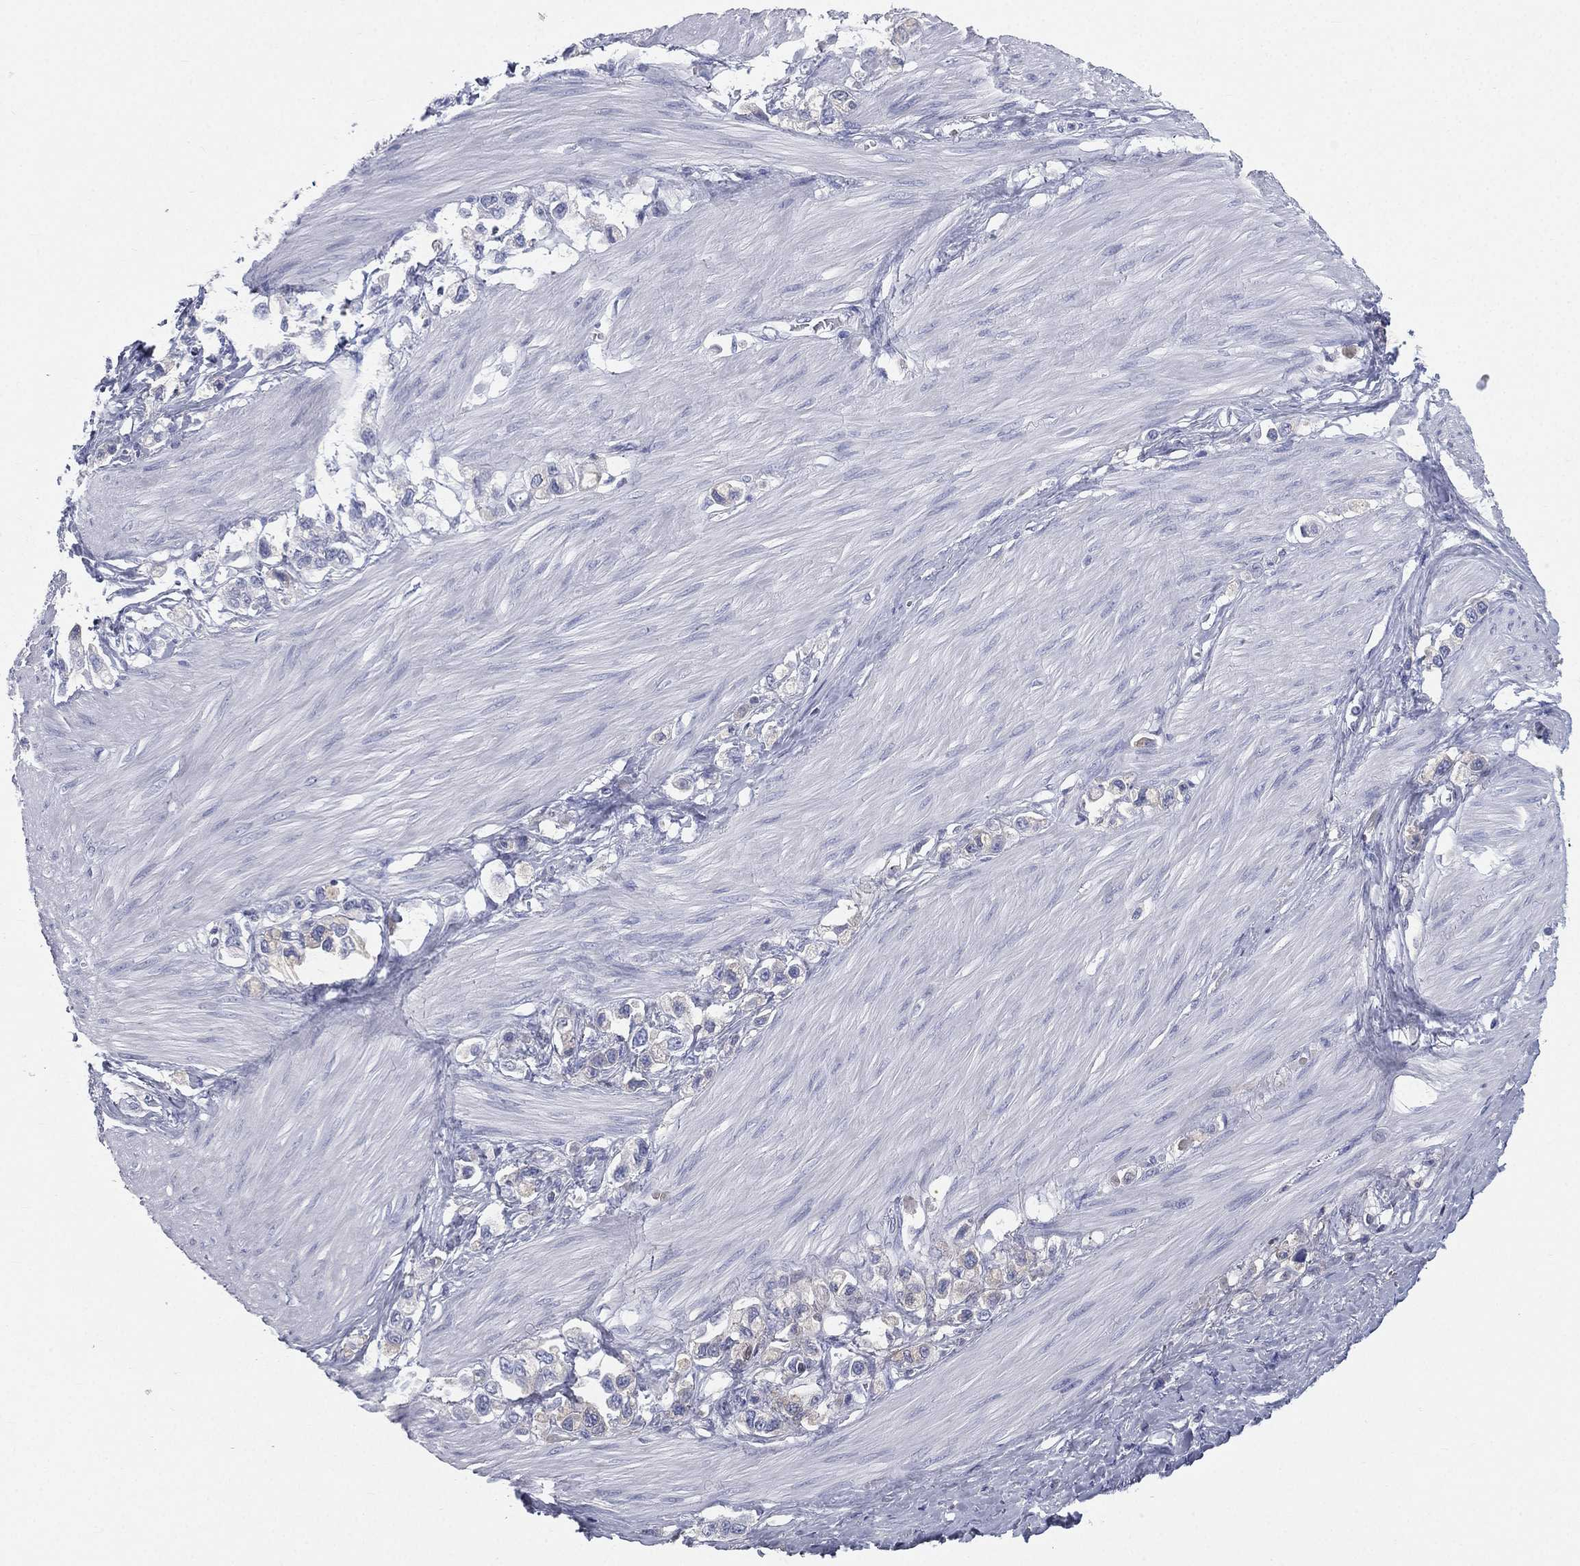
{"staining": {"intensity": "negative", "quantity": "none", "location": "none"}, "tissue": "stomach cancer", "cell_type": "Tumor cells", "image_type": "cancer", "snomed": [{"axis": "morphology", "description": "Normal tissue, NOS"}, {"axis": "morphology", "description": "Adenocarcinoma, NOS"}, {"axis": "morphology", "description": "Adenocarcinoma, High grade"}, {"axis": "topography", "description": "Stomach, upper"}, {"axis": "topography", "description": "Stomach"}], "caption": "DAB (3,3'-diaminobenzidine) immunohistochemical staining of human stomach cancer (adenocarcinoma) shows no significant staining in tumor cells.", "gene": "HP", "patient": {"sex": "female", "age": 65}}